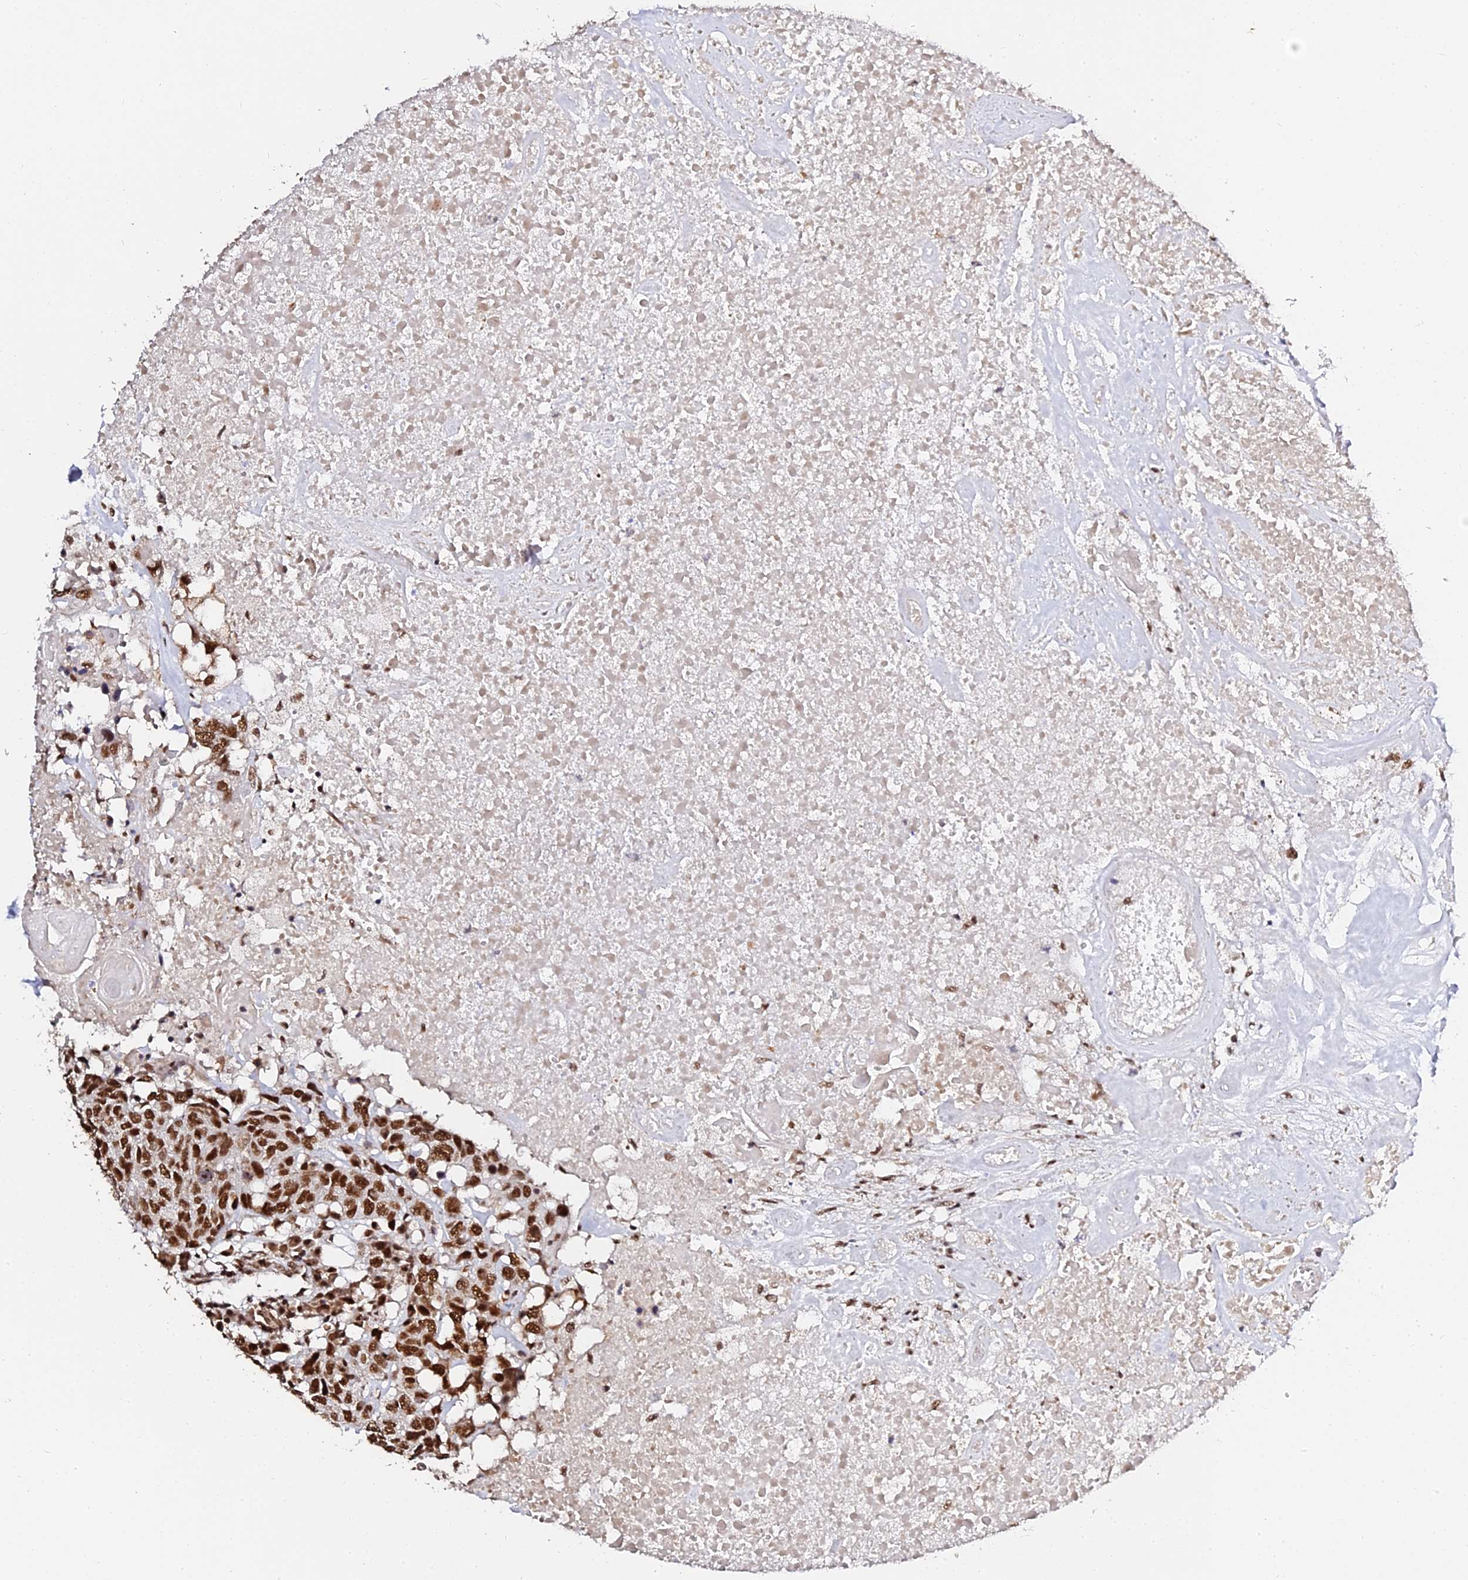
{"staining": {"intensity": "strong", "quantity": ">75%", "location": "nuclear"}, "tissue": "head and neck cancer", "cell_type": "Tumor cells", "image_type": "cancer", "snomed": [{"axis": "morphology", "description": "Squamous cell carcinoma, NOS"}, {"axis": "topography", "description": "Head-Neck"}], "caption": "Head and neck cancer was stained to show a protein in brown. There is high levels of strong nuclear positivity in approximately >75% of tumor cells.", "gene": "MCRS1", "patient": {"sex": "male", "age": 66}}